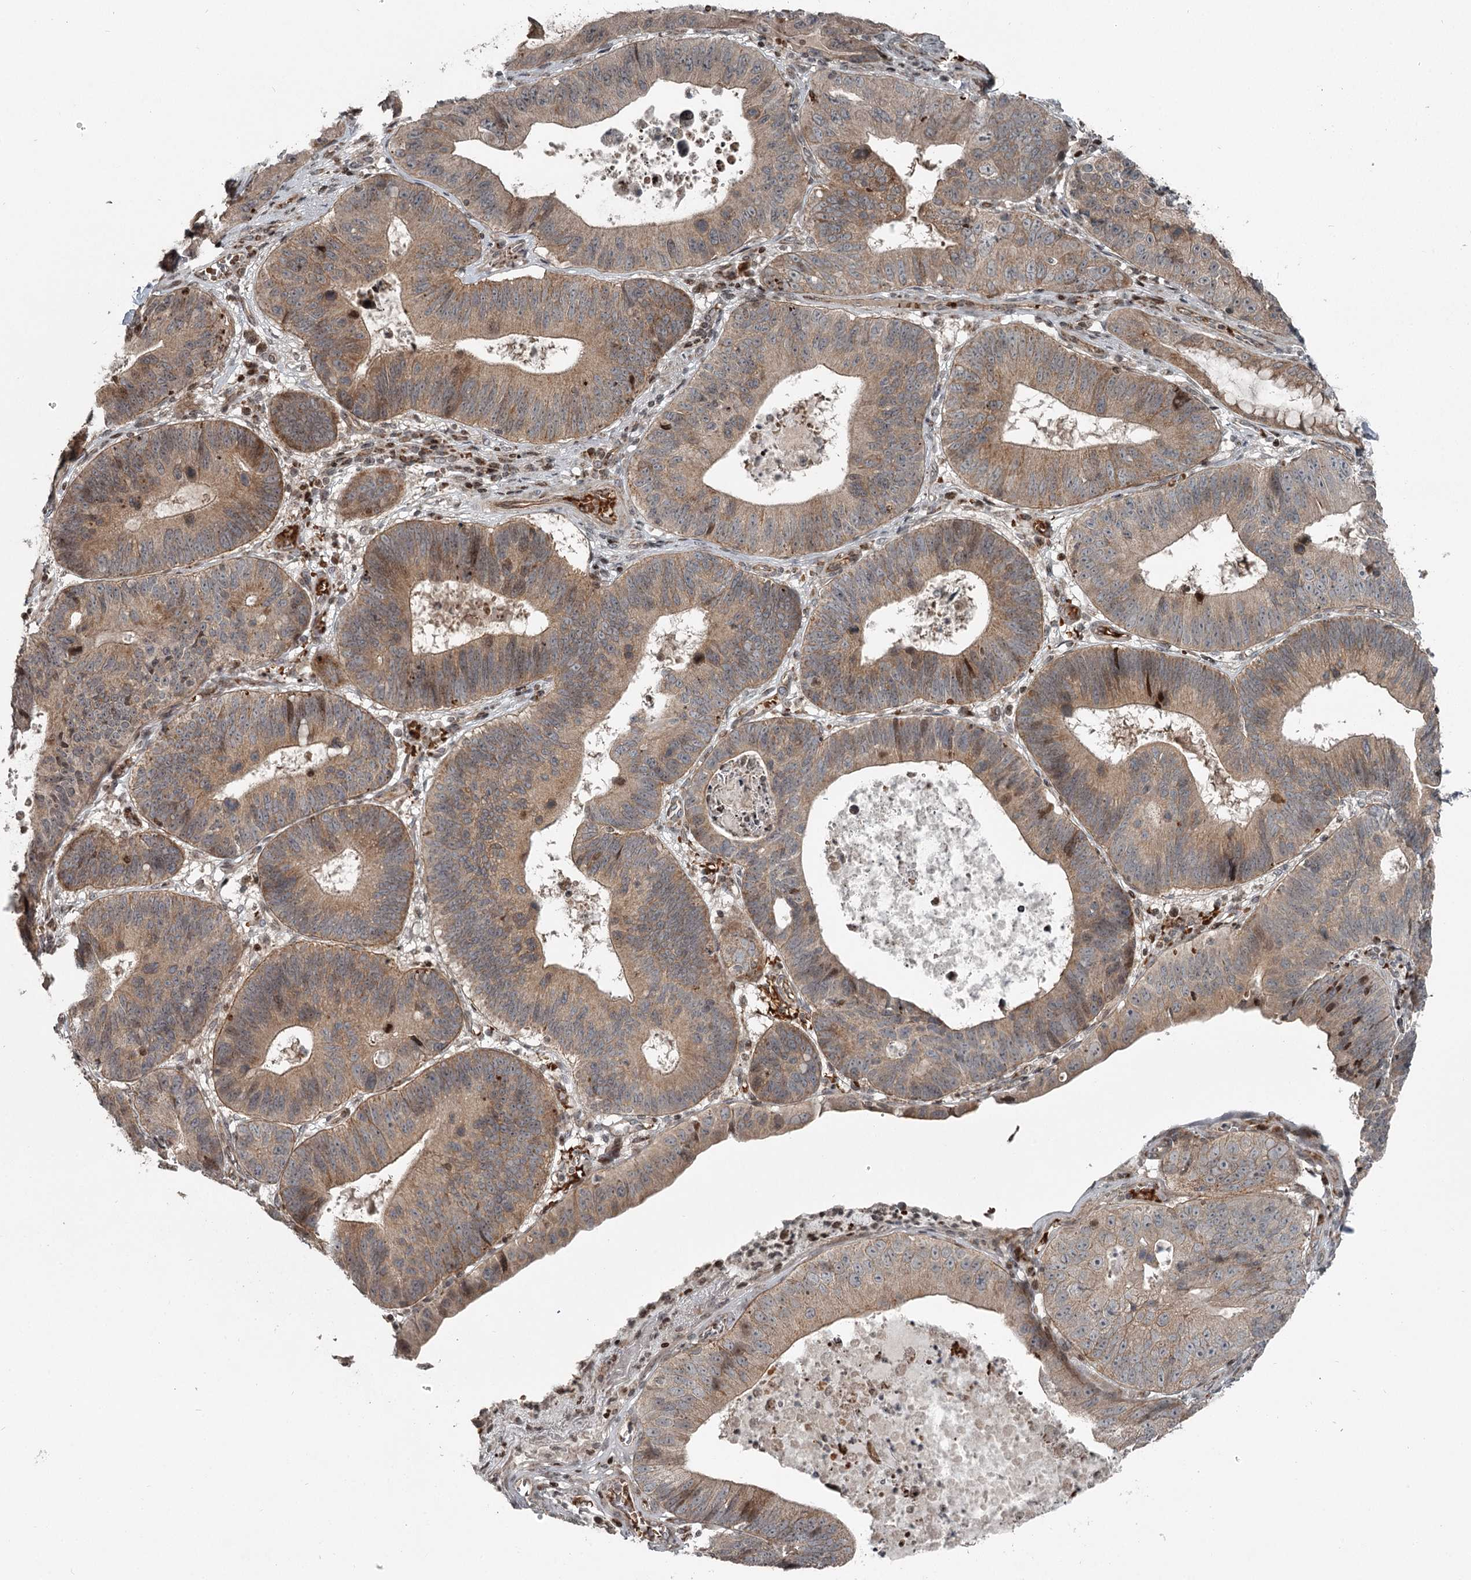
{"staining": {"intensity": "moderate", "quantity": ">75%", "location": "cytoplasmic/membranous"}, "tissue": "stomach cancer", "cell_type": "Tumor cells", "image_type": "cancer", "snomed": [{"axis": "morphology", "description": "Adenocarcinoma, NOS"}, {"axis": "topography", "description": "Stomach"}], "caption": "Immunohistochemical staining of human stomach adenocarcinoma shows medium levels of moderate cytoplasmic/membranous staining in about >75% of tumor cells.", "gene": "RASSF8", "patient": {"sex": "male", "age": 59}}